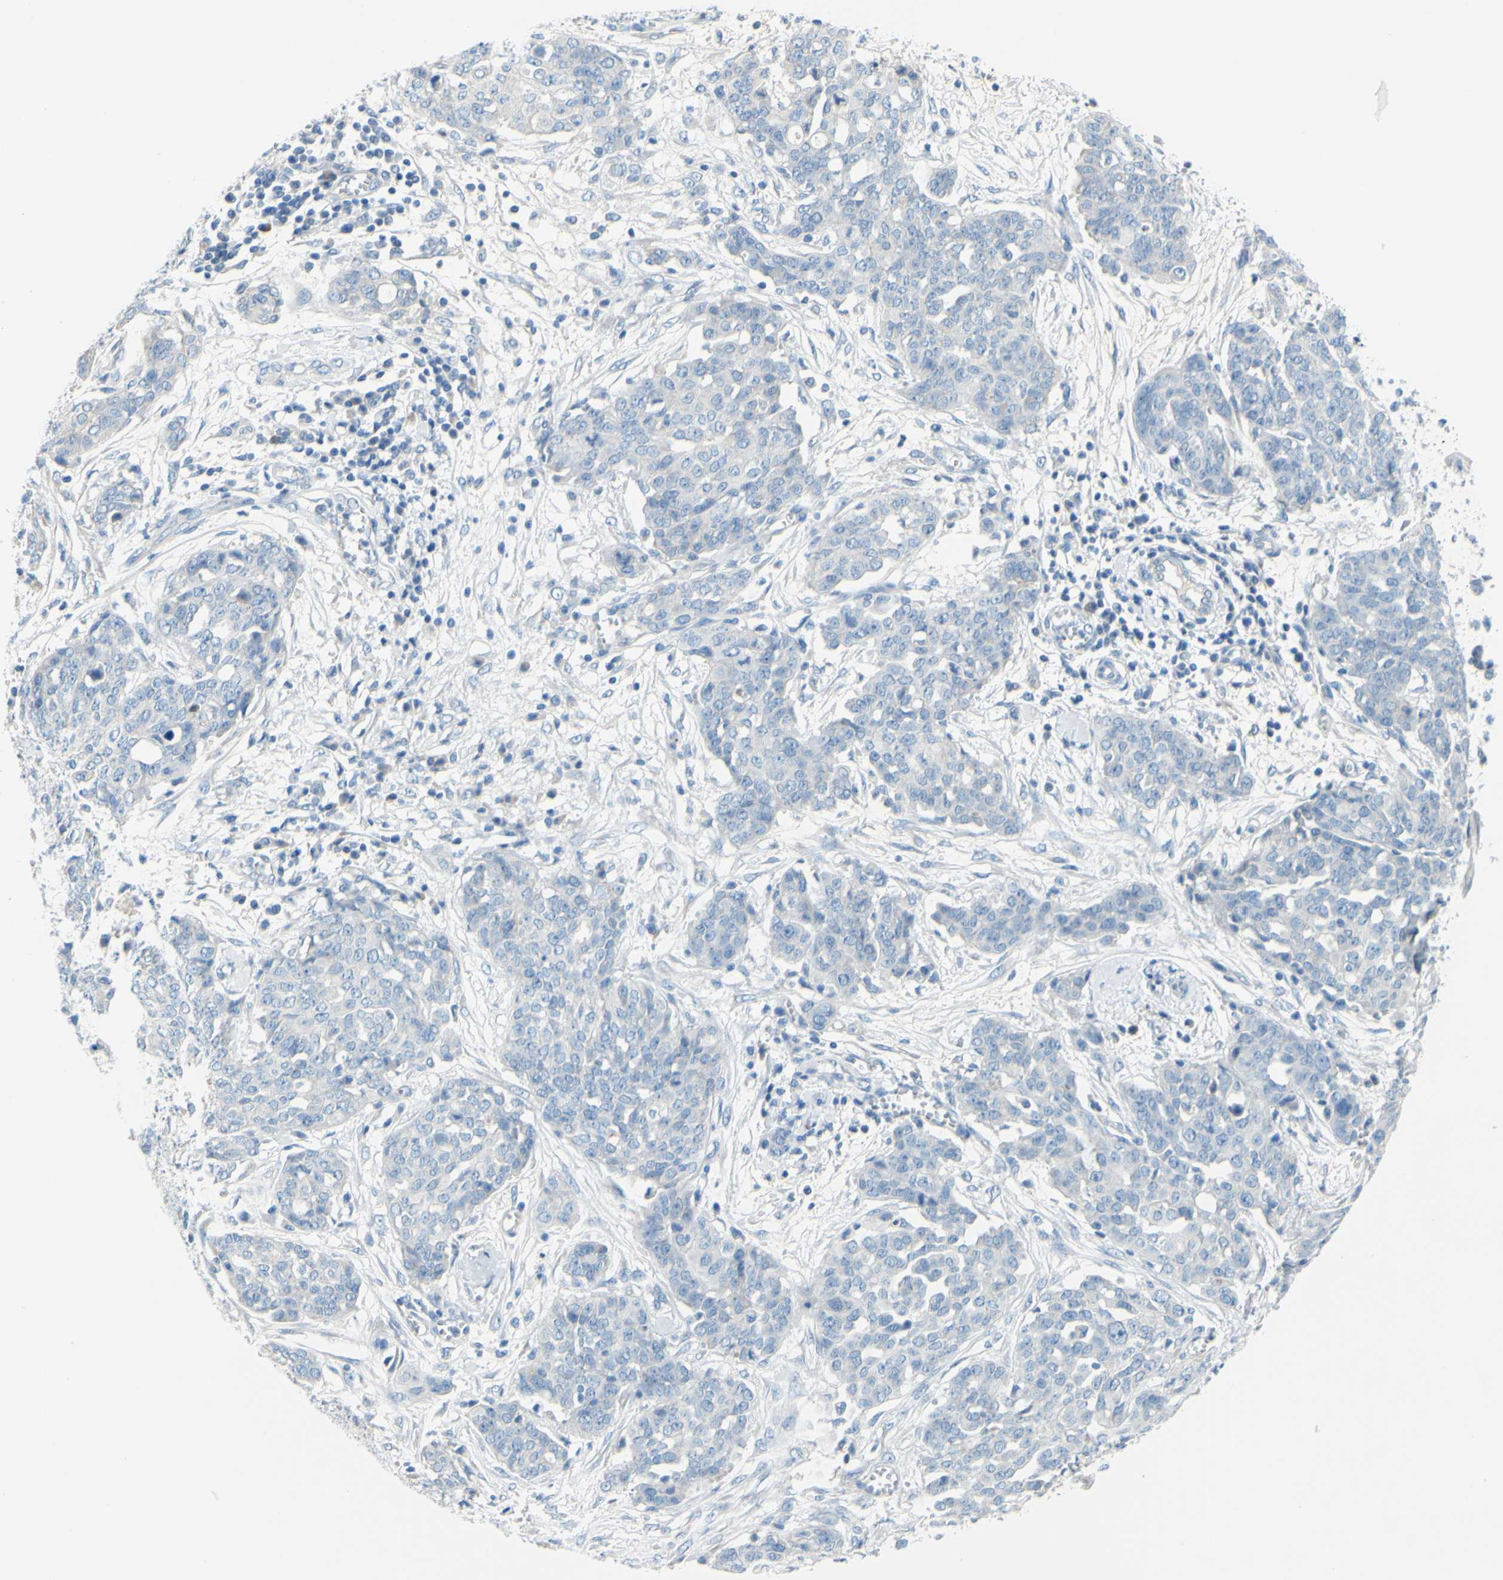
{"staining": {"intensity": "negative", "quantity": "none", "location": "none"}, "tissue": "ovarian cancer", "cell_type": "Tumor cells", "image_type": "cancer", "snomed": [{"axis": "morphology", "description": "Cystadenocarcinoma, serous, NOS"}, {"axis": "topography", "description": "Soft tissue"}, {"axis": "topography", "description": "Ovary"}], "caption": "High magnification brightfield microscopy of ovarian cancer stained with DAB (3,3'-diaminobenzidine) (brown) and counterstained with hematoxylin (blue): tumor cells show no significant expression.", "gene": "SLC1A2", "patient": {"sex": "female", "age": 57}}